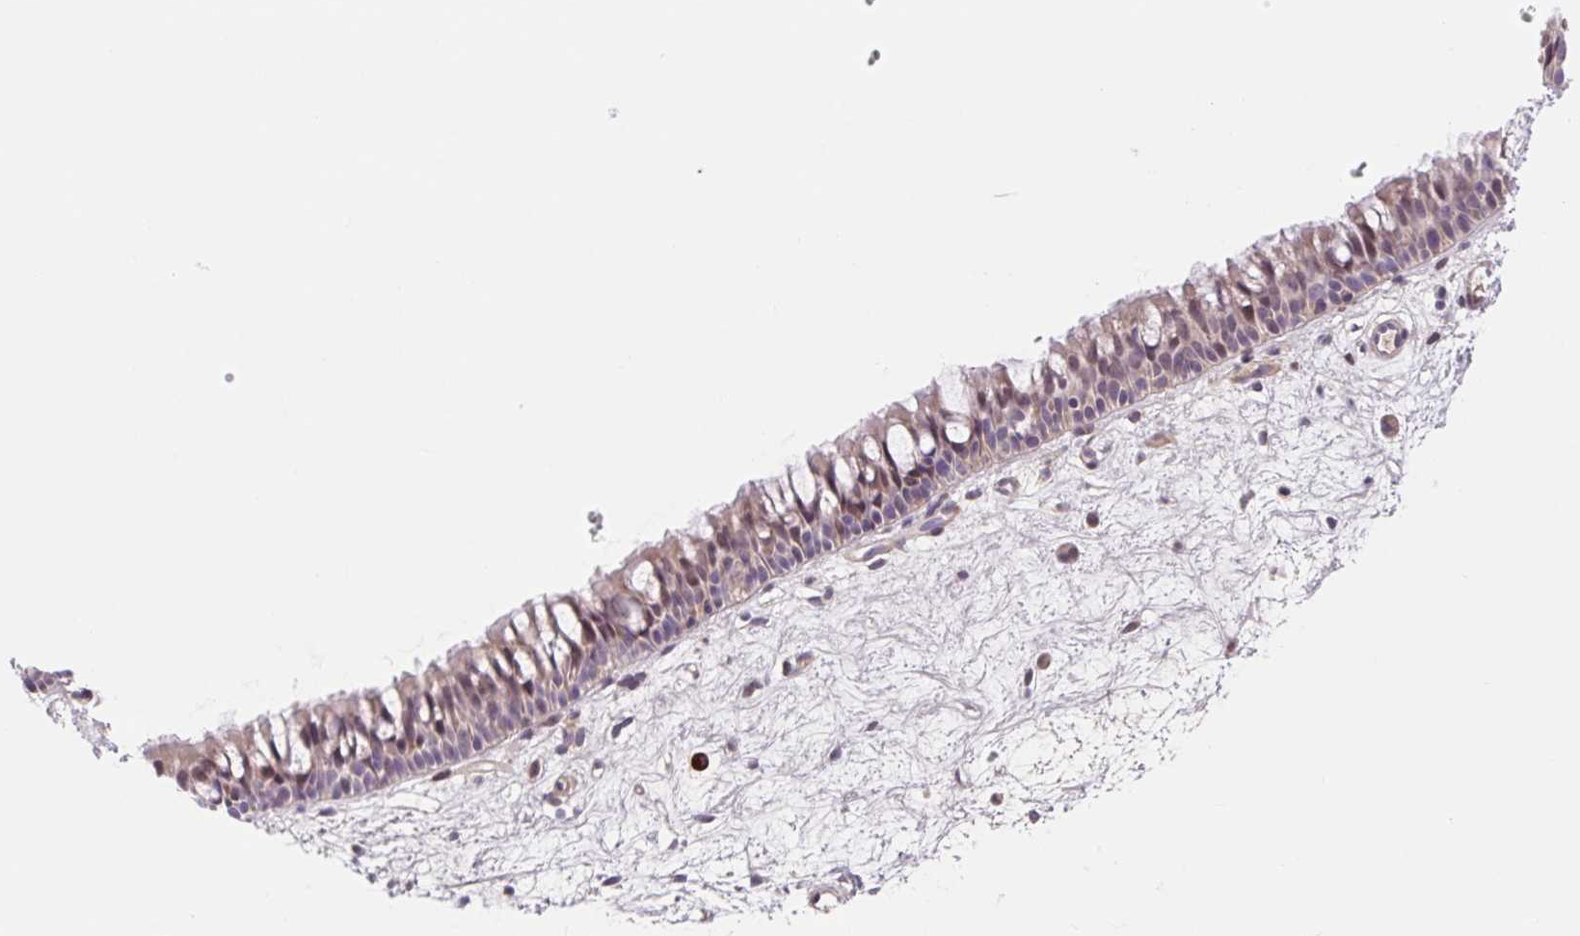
{"staining": {"intensity": "weak", "quantity": "25%-75%", "location": "nuclear"}, "tissue": "nasopharynx", "cell_type": "Respiratory epithelial cells", "image_type": "normal", "snomed": [{"axis": "morphology", "description": "Normal tissue, NOS"}, {"axis": "topography", "description": "Nasopharynx"}], "caption": "A photomicrograph showing weak nuclear staining in about 25%-75% of respiratory epithelial cells in unremarkable nasopharynx, as visualized by brown immunohistochemical staining.", "gene": "TPRG1", "patient": {"sex": "male", "age": 69}}